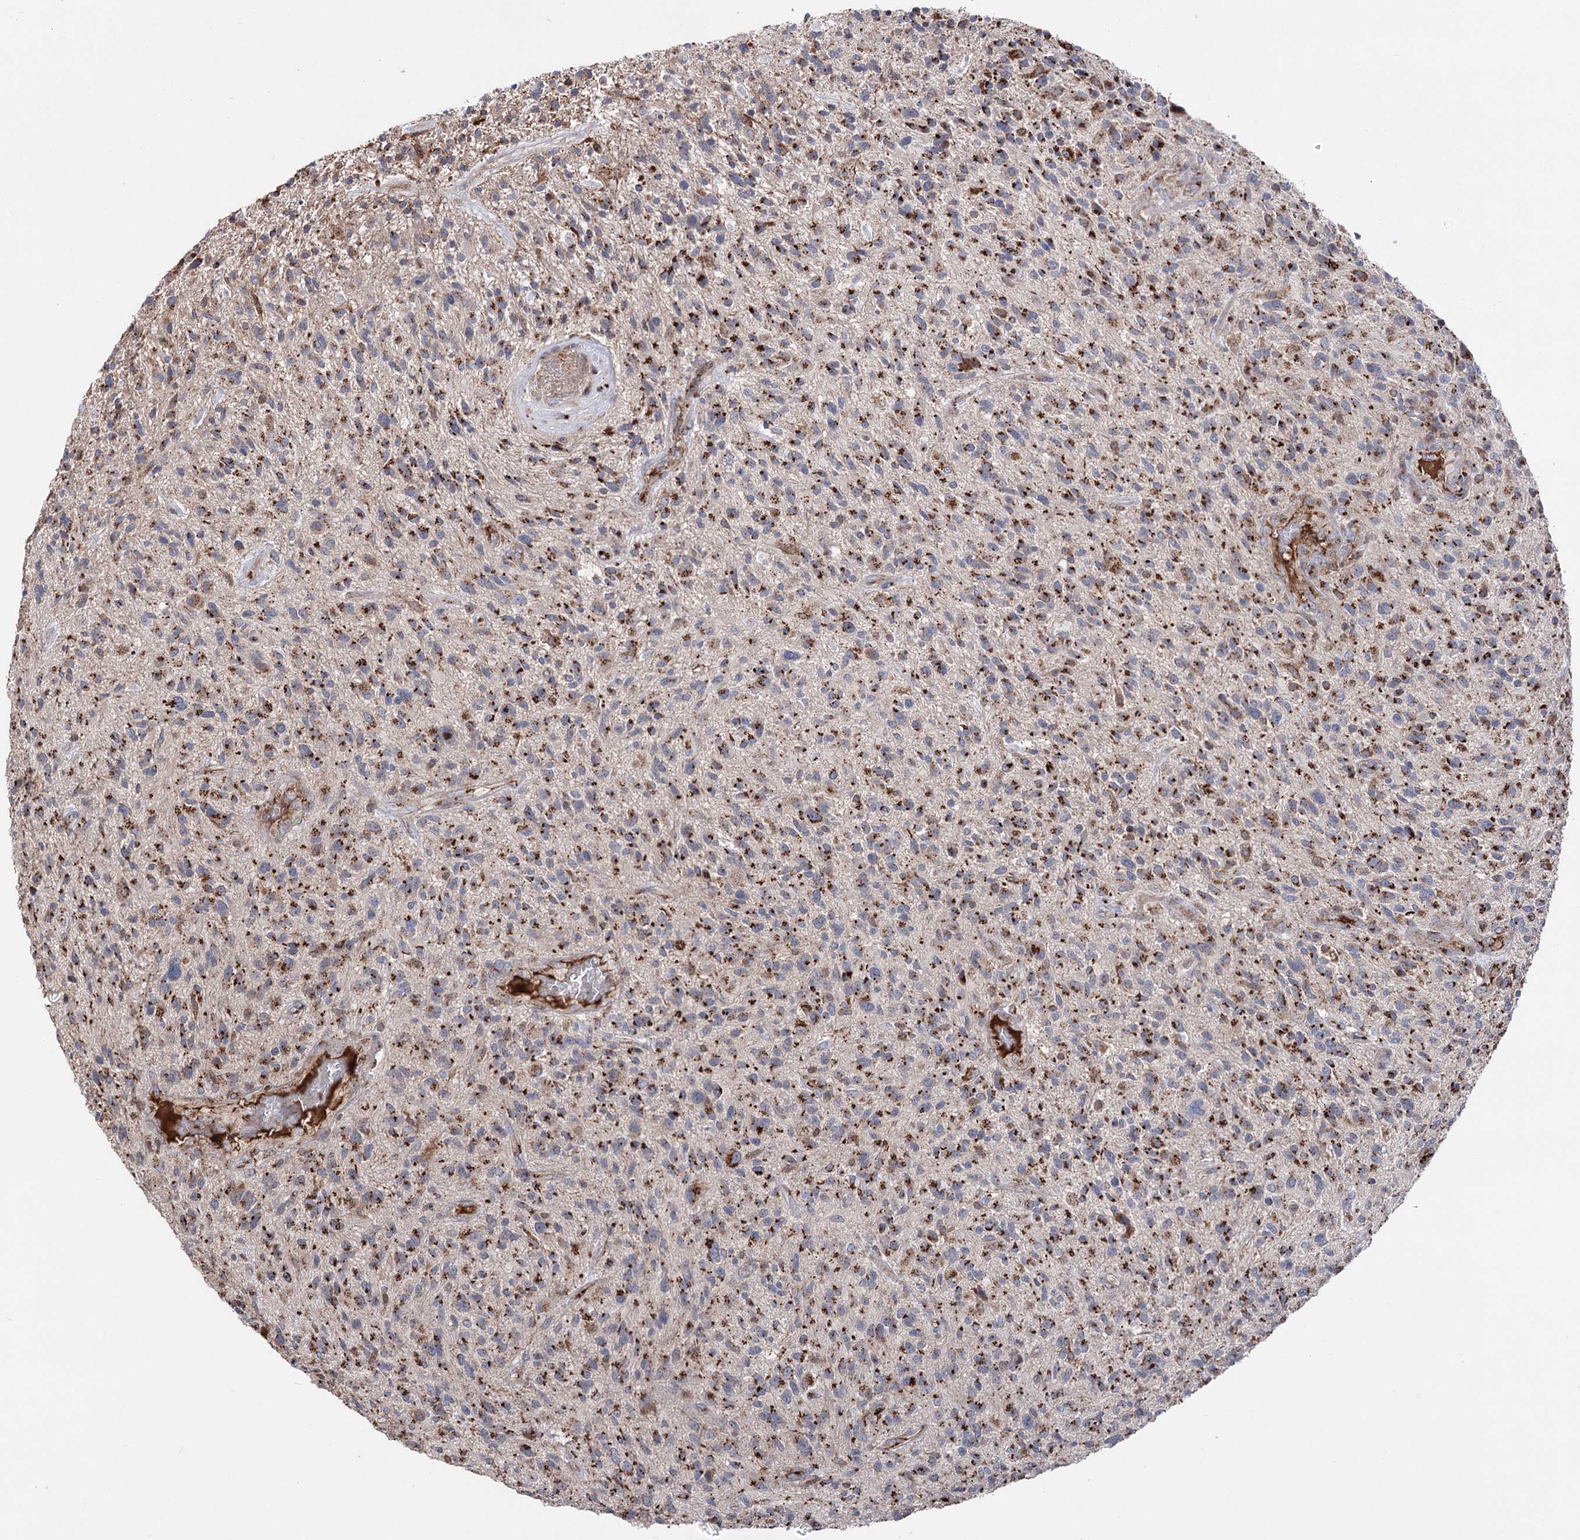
{"staining": {"intensity": "strong", "quantity": "25%-75%", "location": "cytoplasmic/membranous"}, "tissue": "glioma", "cell_type": "Tumor cells", "image_type": "cancer", "snomed": [{"axis": "morphology", "description": "Glioma, malignant, High grade"}, {"axis": "topography", "description": "Brain"}], "caption": "Human malignant glioma (high-grade) stained for a protein (brown) displays strong cytoplasmic/membranous positive positivity in approximately 25%-75% of tumor cells.", "gene": "ARHGAP20", "patient": {"sex": "male", "age": 47}}